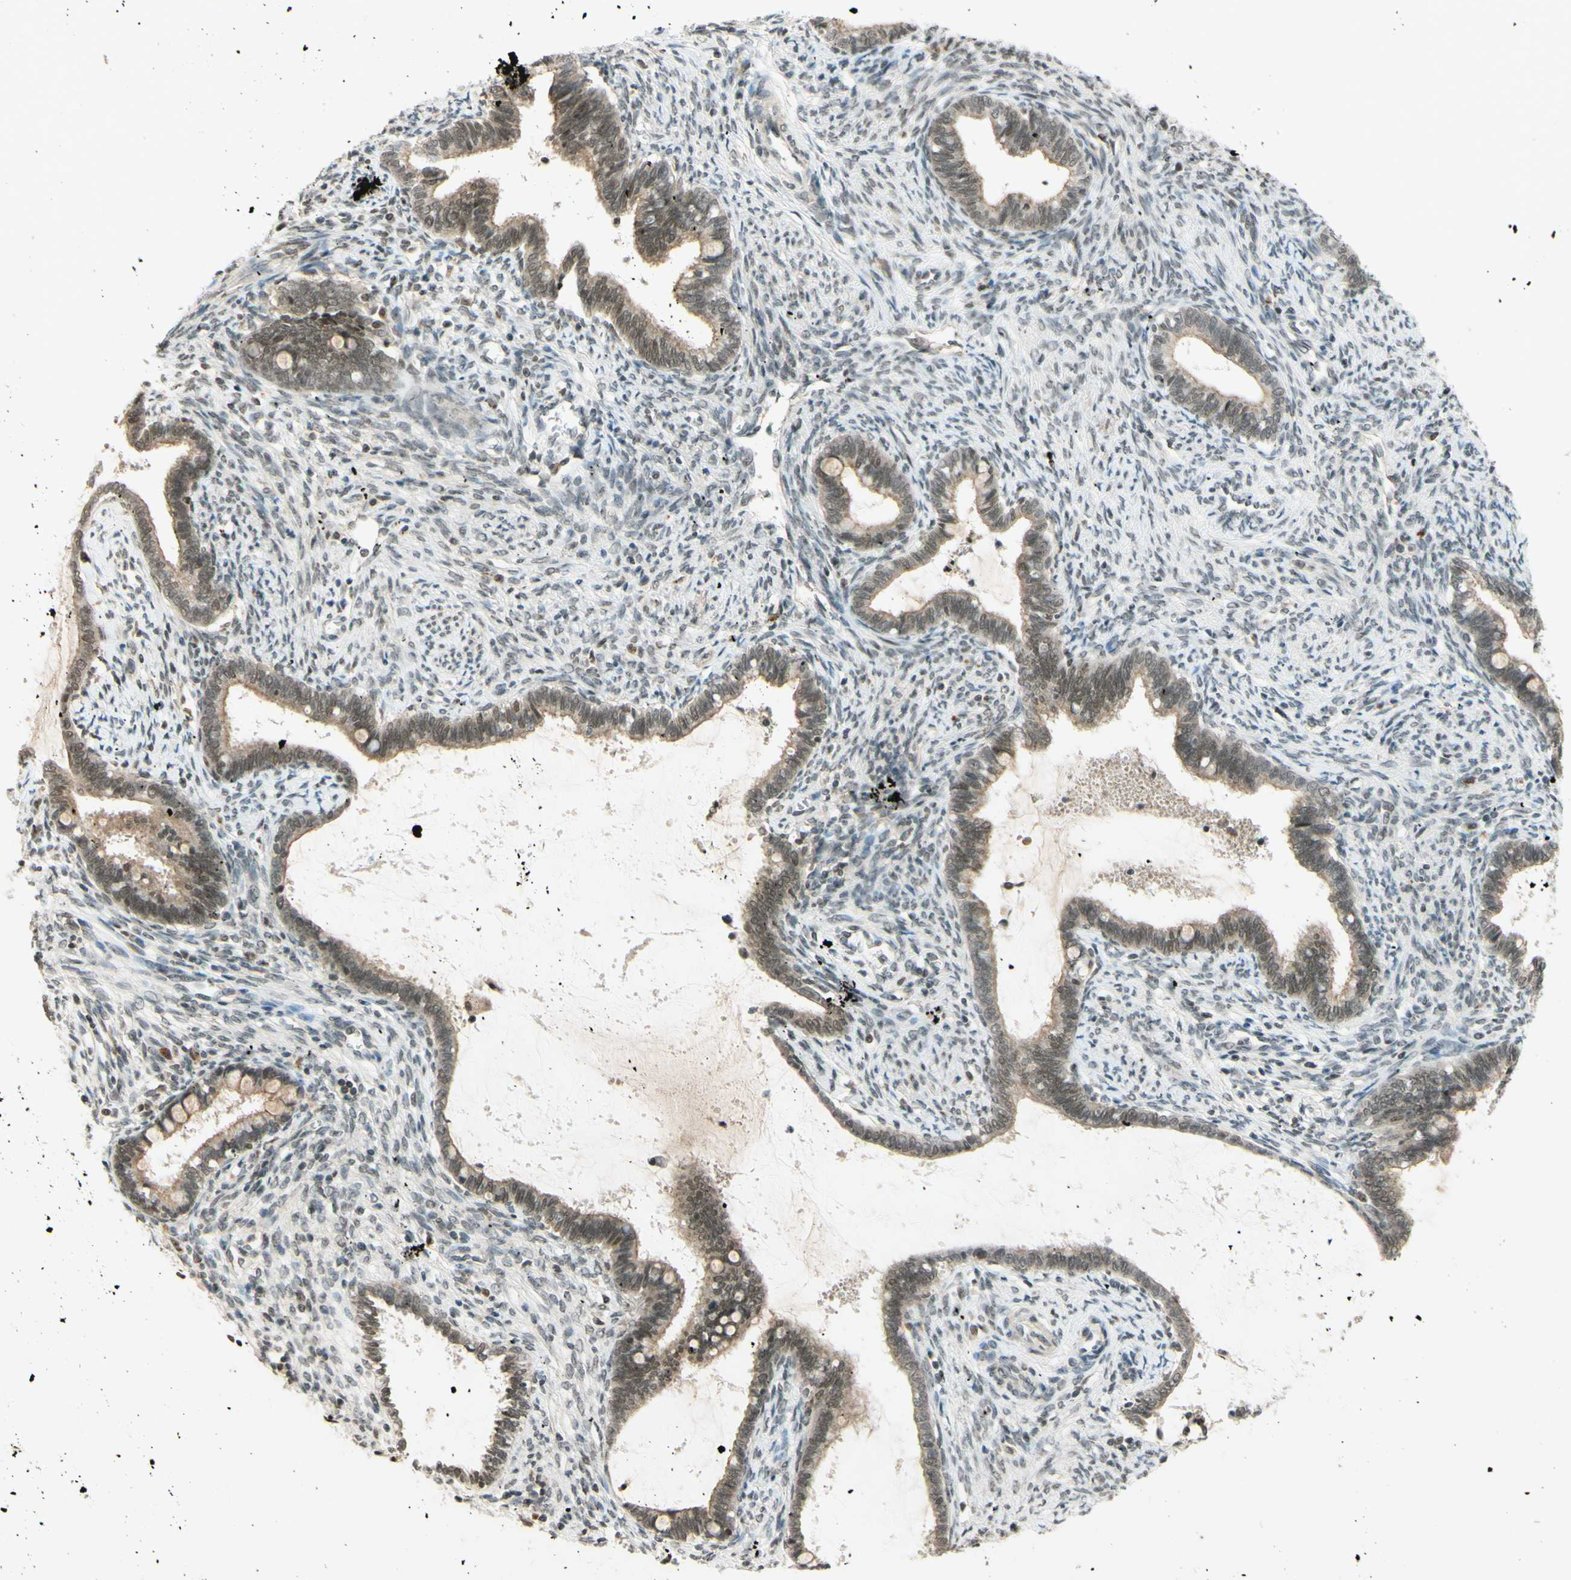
{"staining": {"intensity": "moderate", "quantity": ">75%", "location": "nuclear"}, "tissue": "cervical cancer", "cell_type": "Tumor cells", "image_type": "cancer", "snomed": [{"axis": "morphology", "description": "Adenocarcinoma, NOS"}, {"axis": "topography", "description": "Cervix"}], "caption": "A brown stain highlights moderate nuclear expression of a protein in cervical cancer (adenocarcinoma) tumor cells.", "gene": "SMARCB1", "patient": {"sex": "female", "age": 44}}